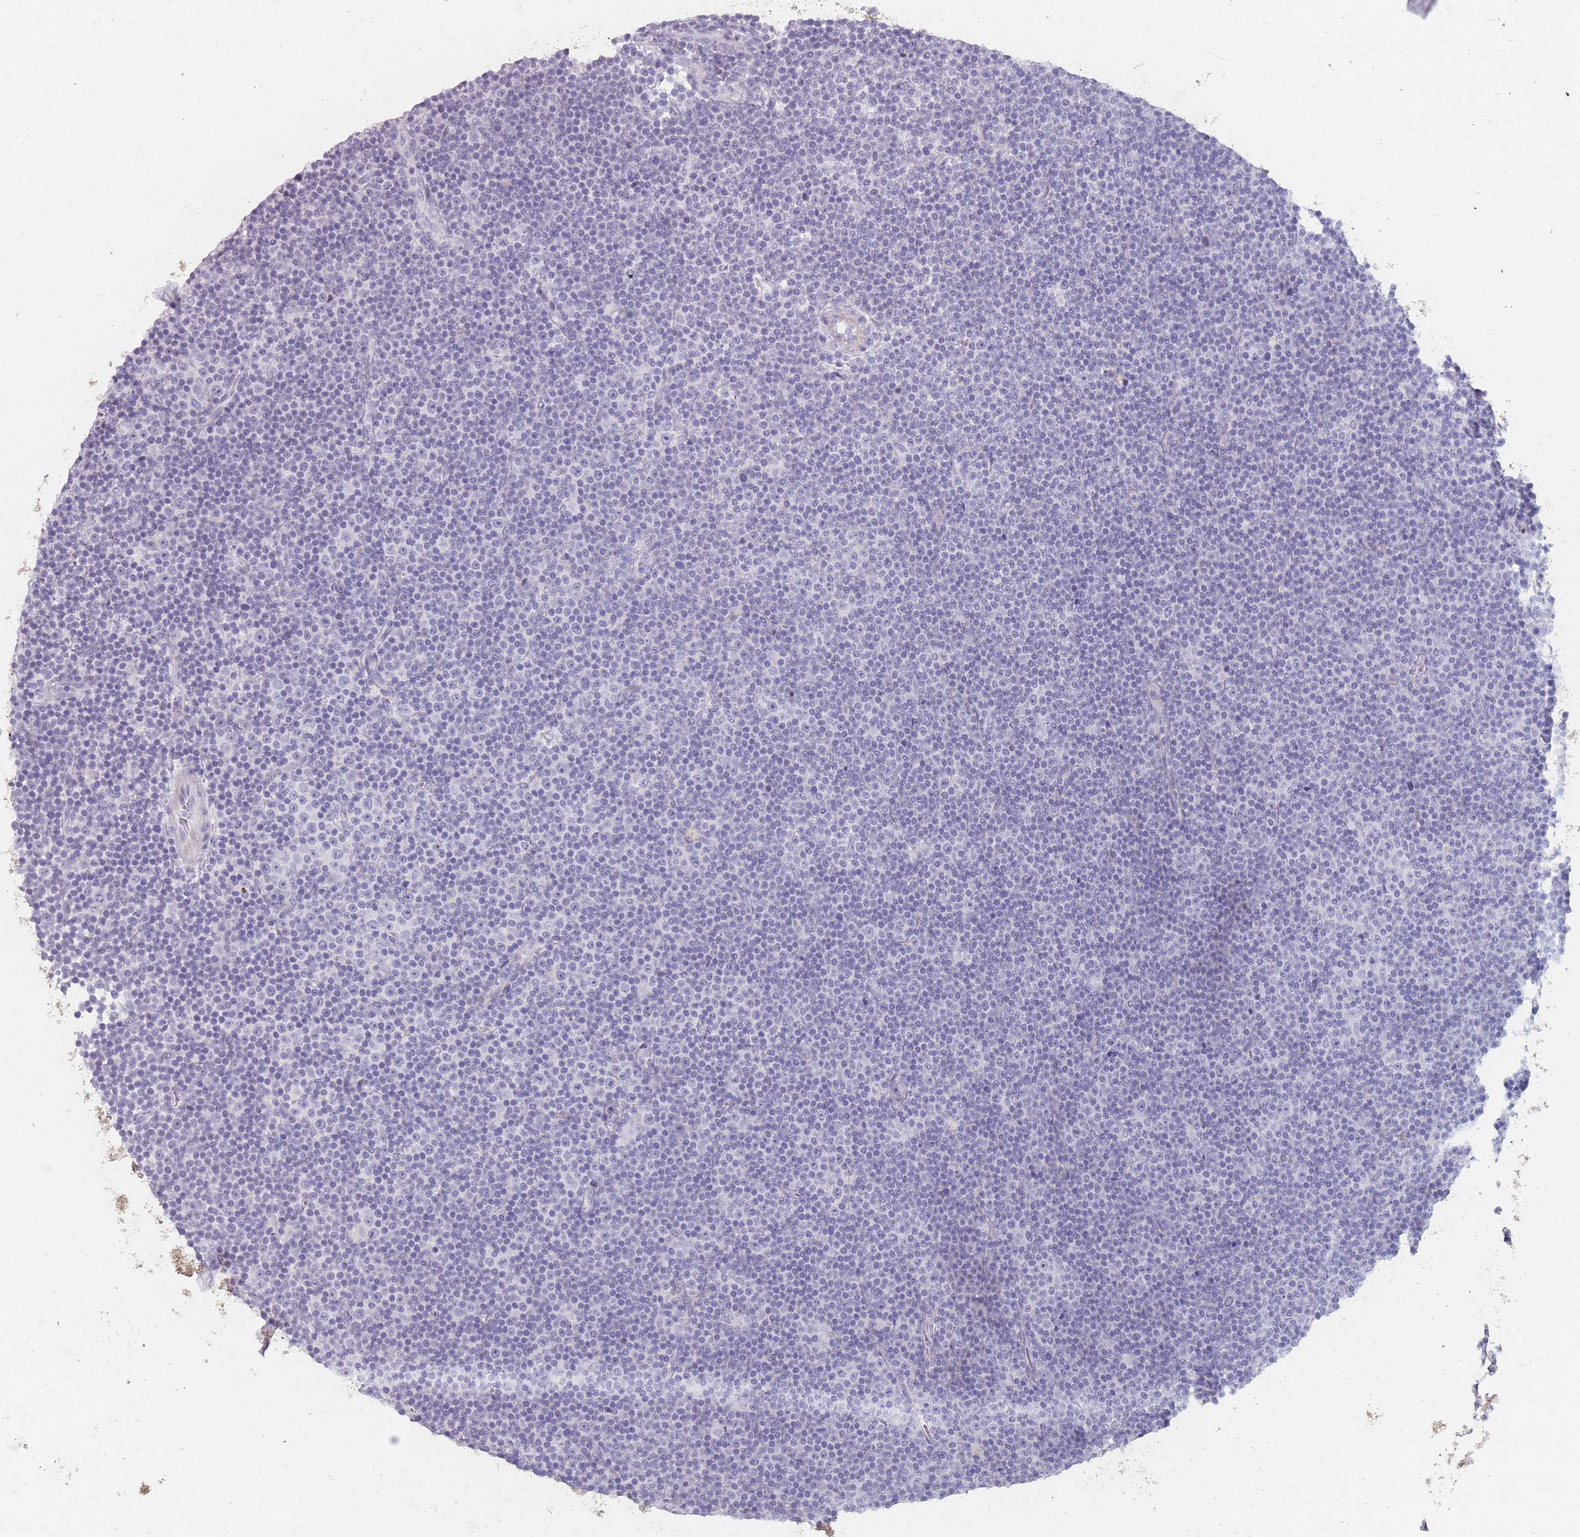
{"staining": {"intensity": "negative", "quantity": "none", "location": "none"}, "tissue": "lymphoma", "cell_type": "Tumor cells", "image_type": "cancer", "snomed": [{"axis": "morphology", "description": "Malignant lymphoma, non-Hodgkin's type, Low grade"}, {"axis": "topography", "description": "Lymph node"}], "caption": "A micrograph of lymphoma stained for a protein exhibits no brown staining in tumor cells.", "gene": "DDX4", "patient": {"sex": "female", "age": 67}}